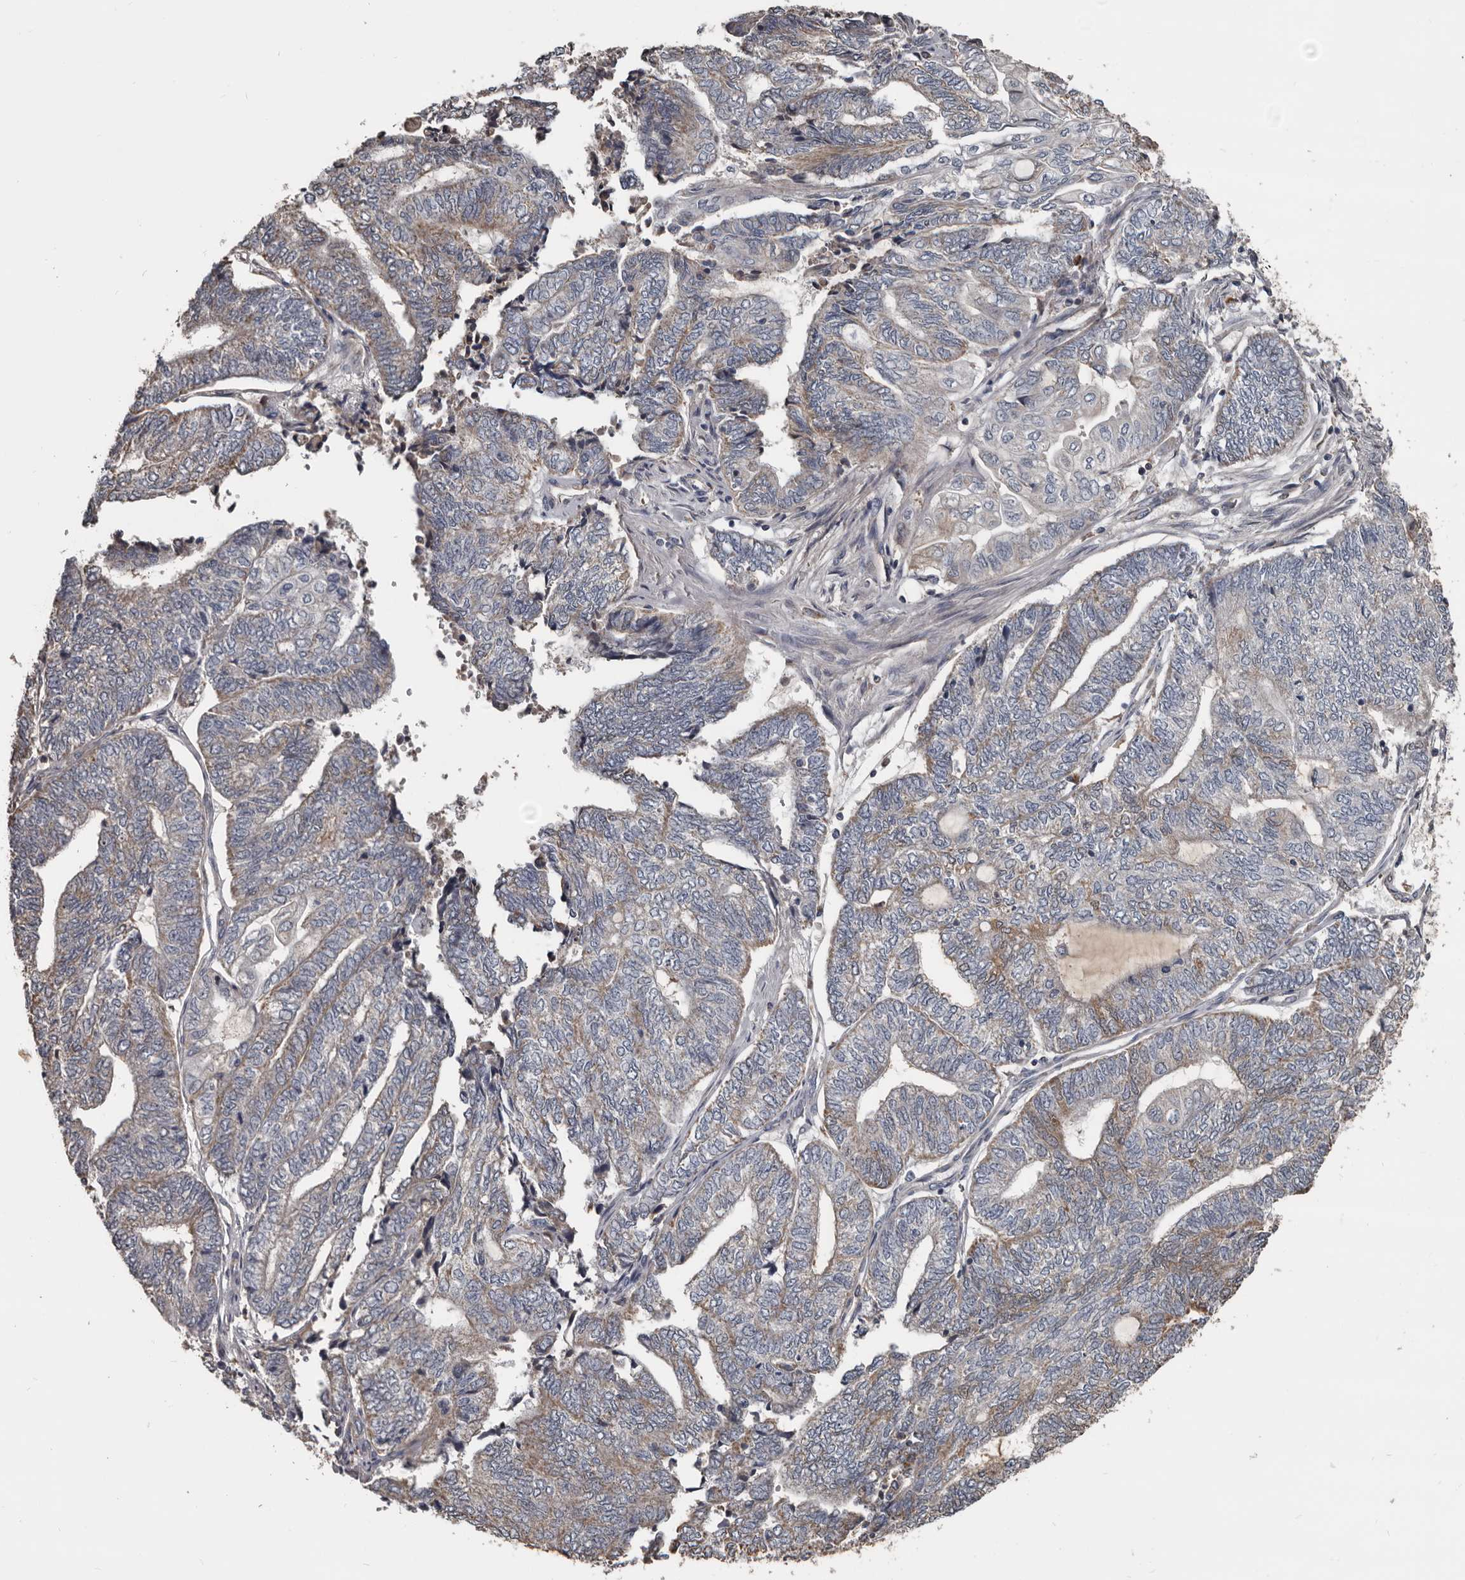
{"staining": {"intensity": "moderate", "quantity": "25%-75%", "location": "cytoplasmic/membranous"}, "tissue": "endometrial cancer", "cell_type": "Tumor cells", "image_type": "cancer", "snomed": [{"axis": "morphology", "description": "Adenocarcinoma, NOS"}, {"axis": "topography", "description": "Uterus"}, {"axis": "topography", "description": "Endometrium"}], "caption": "Moderate cytoplasmic/membranous protein positivity is appreciated in about 25%-75% of tumor cells in endometrial cancer (adenocarcinoma).", "gene": "GREB1", "patient": {"sex": "female", "age": 70}}